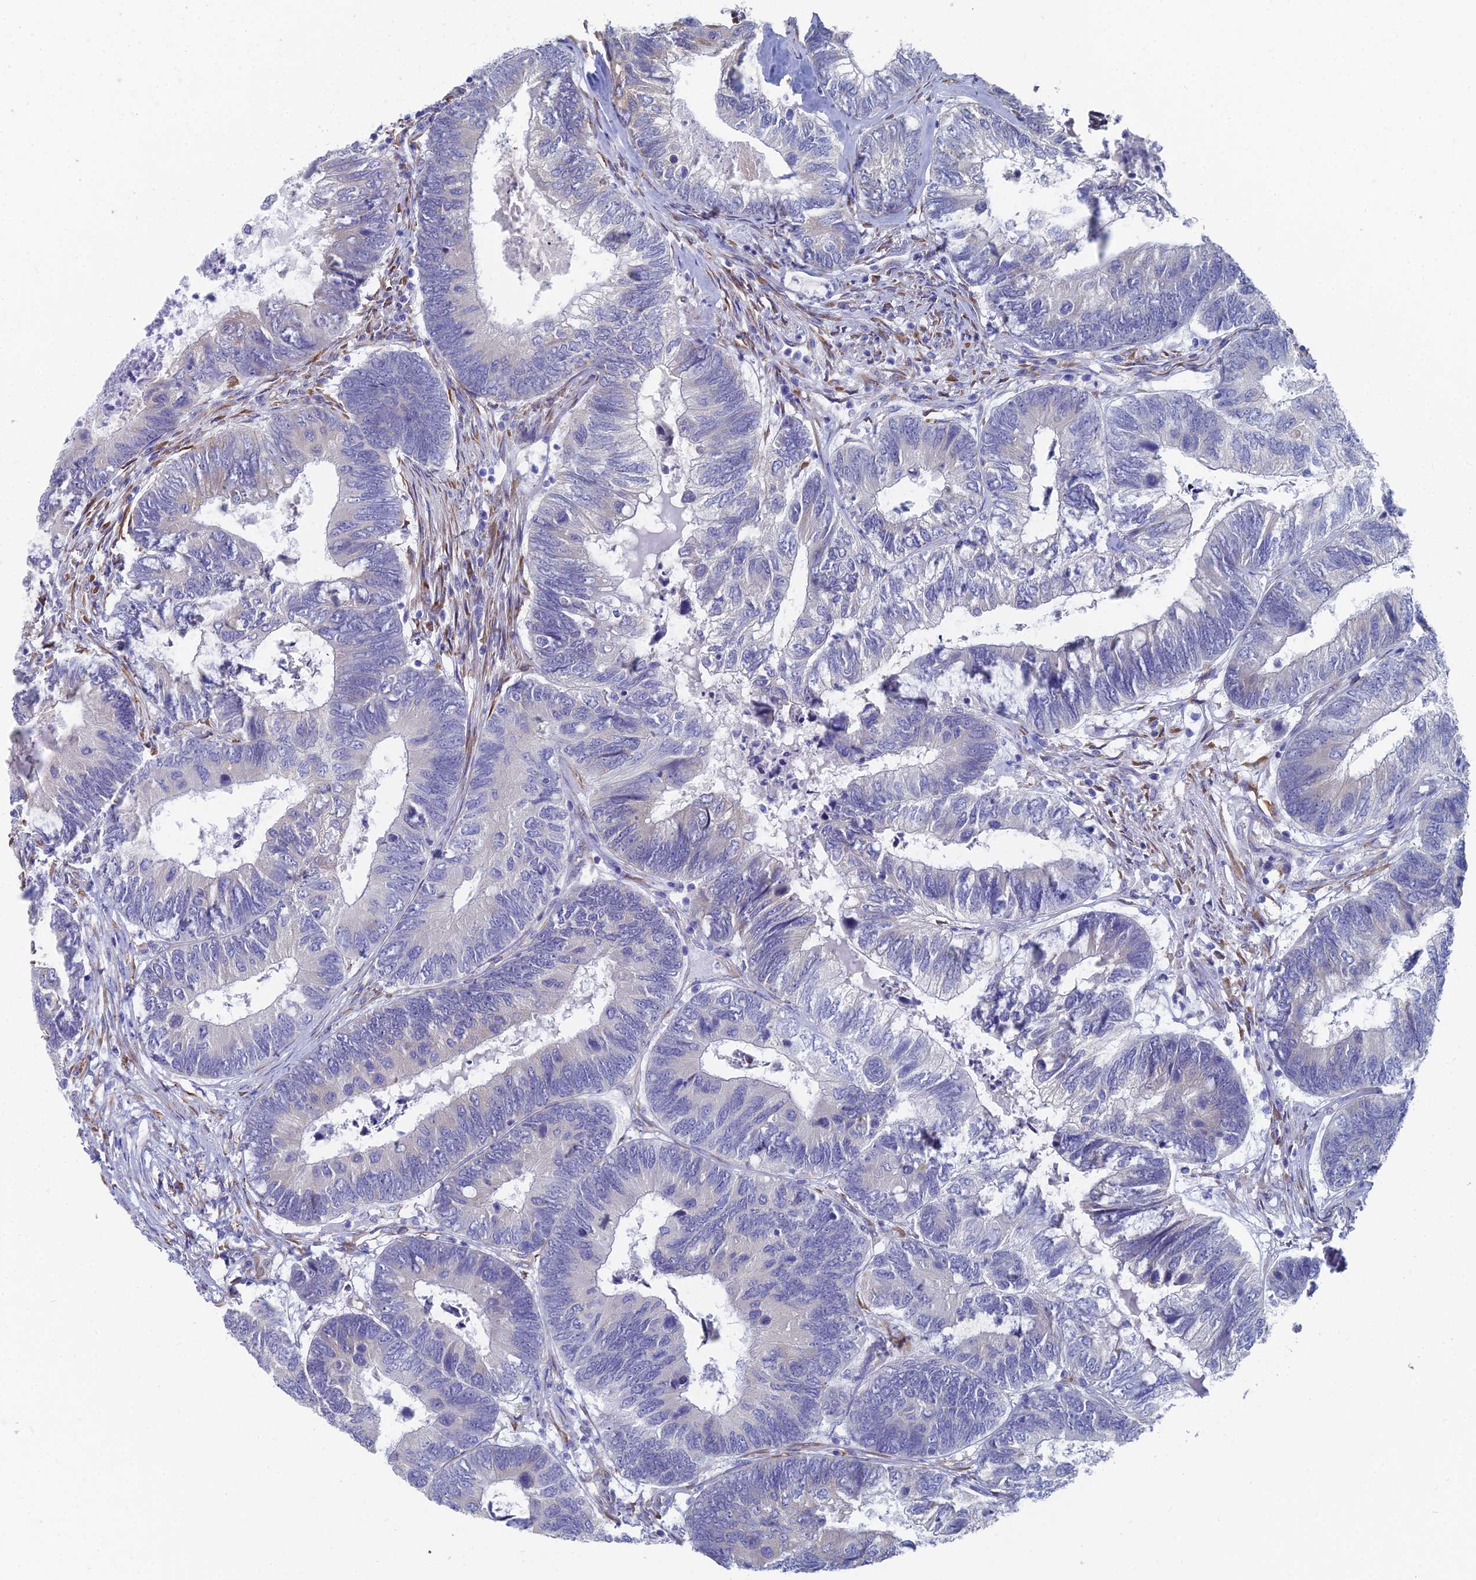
{"staining": {"intensity": "negative", "quantity": "none", "location": "none"}, "tissue": "colorectal cancer", "cell_type": "Tumor cells", "image_type": "cancer", "snomed": [{"axis": "morphology", "description": "Adenocarcinoma, NOS"}, {"axis": "topography", "description": "Colon"}], "caption": "Adenocarcinoma (colorectal) stained for a protein using IHC demonstrates no staining tumor cells.", "gene": "TNNT3", "patient": {"sex": "female", "age": 67}}